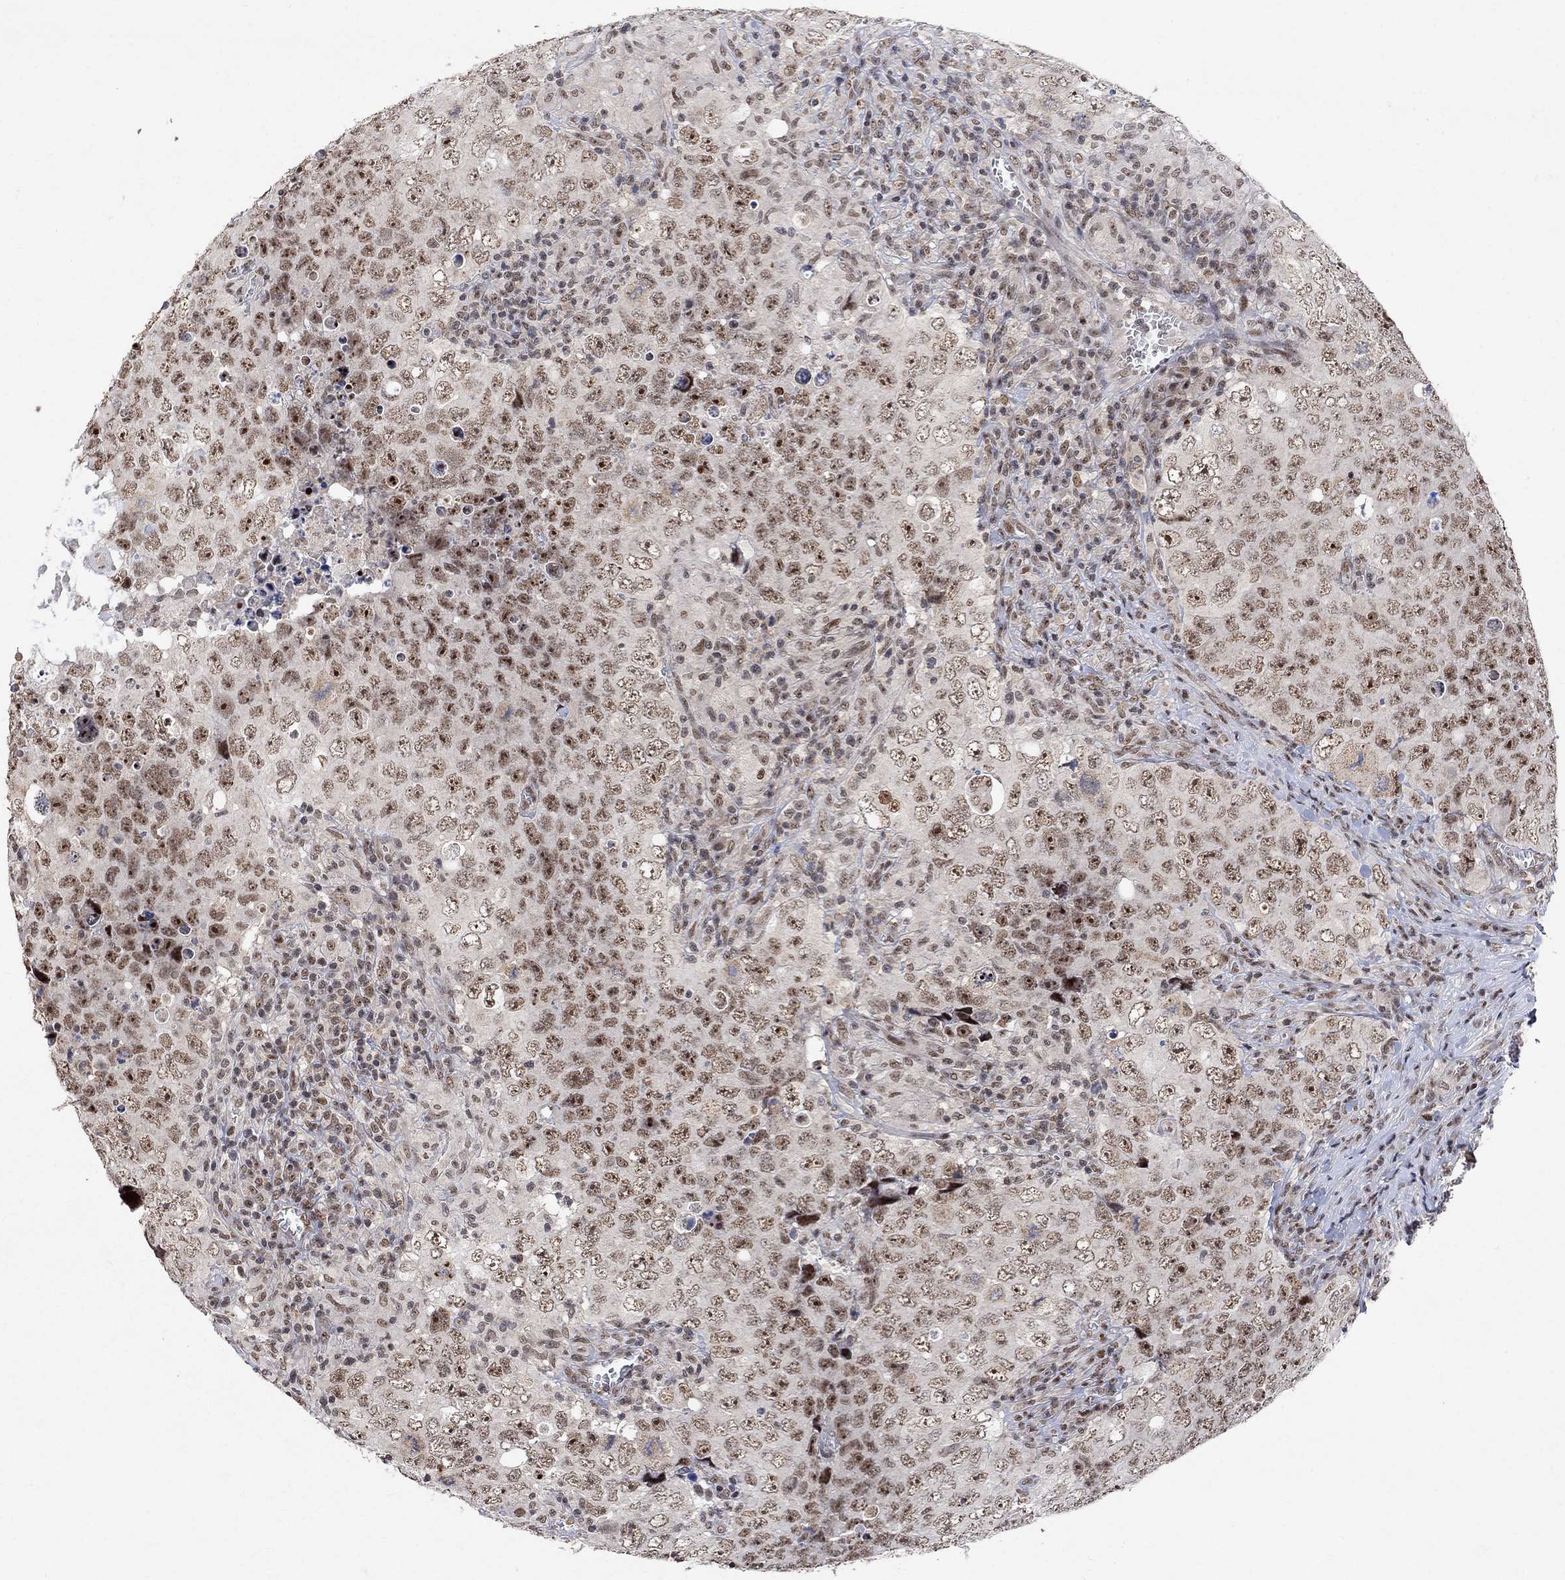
{"staining": {"intensity": "weak", "quantity": ">75%", "location": "nuclear"}, "tissue": "testis cancer", "cell_type": "Tumor cells", "image_type": "cancer", "snomed": [{"axis": "morphology", "description": "Seminoma, NOS"}, {"axis": "topography", "description": "Testis"}], "caption": "Protein expression analysis of seminoma (testis) shows weak nuclear staining in about >75% of tumor cells.", "gene": "E4F1", "patient": {"sex": "male", "age": 34}}